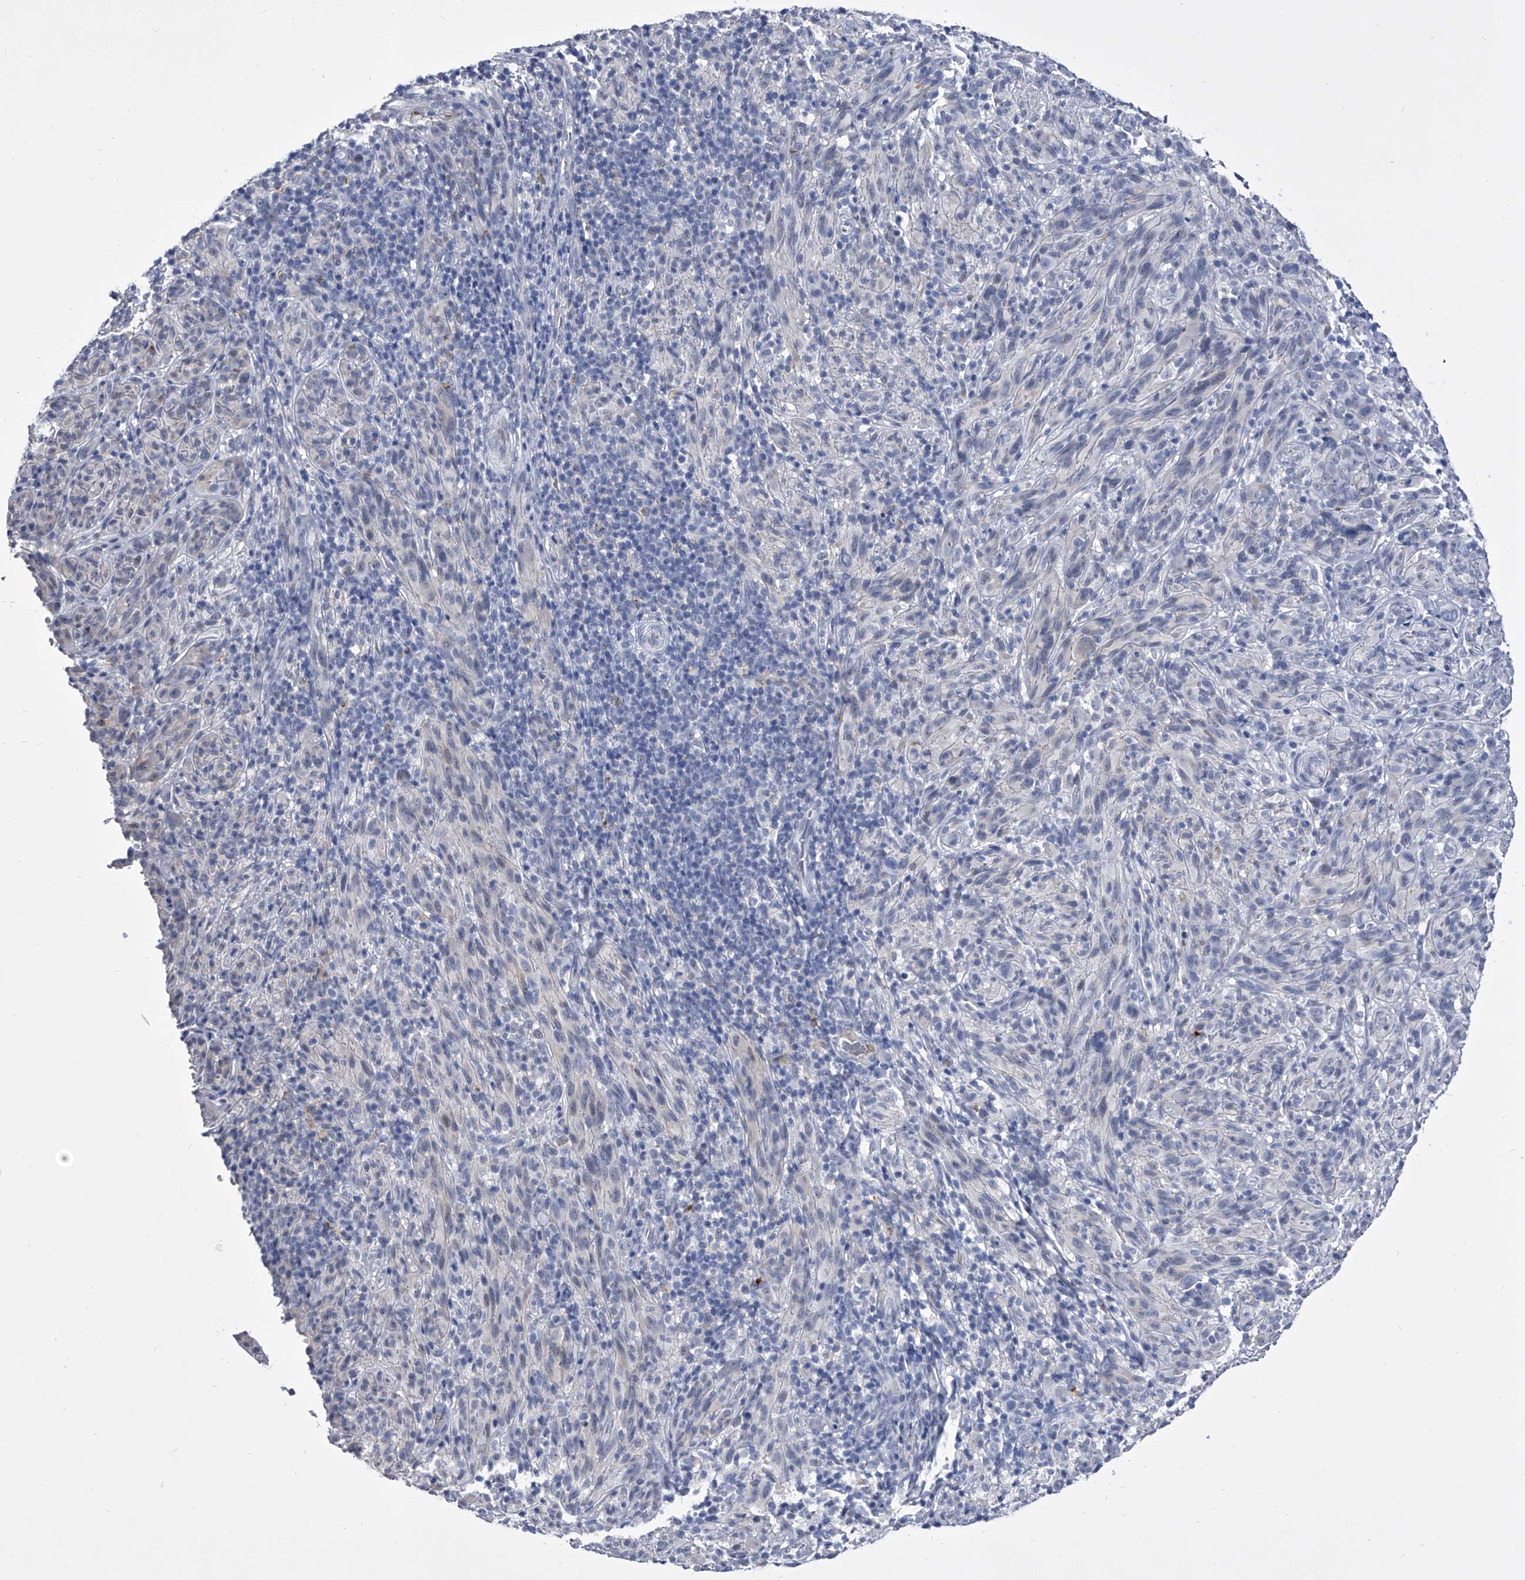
{"staining": {"intensity": "negative", "quantity": "none", "location": "none"}, "tissue": "melanoma", "cell_type": "Tumor cells", "image_type": "cancer", "snomed": [{"axis": "morphology", "description": "Malignant melanoma, NOS"}, {"axis": "topography", "description": "Skin of head"}], "caption": "This is an immunohistochemistry image of melanoma. There is no positivity in tumor cells.", "gene": "CRISP2", "patient": {"sex": "male", "age": 96}}